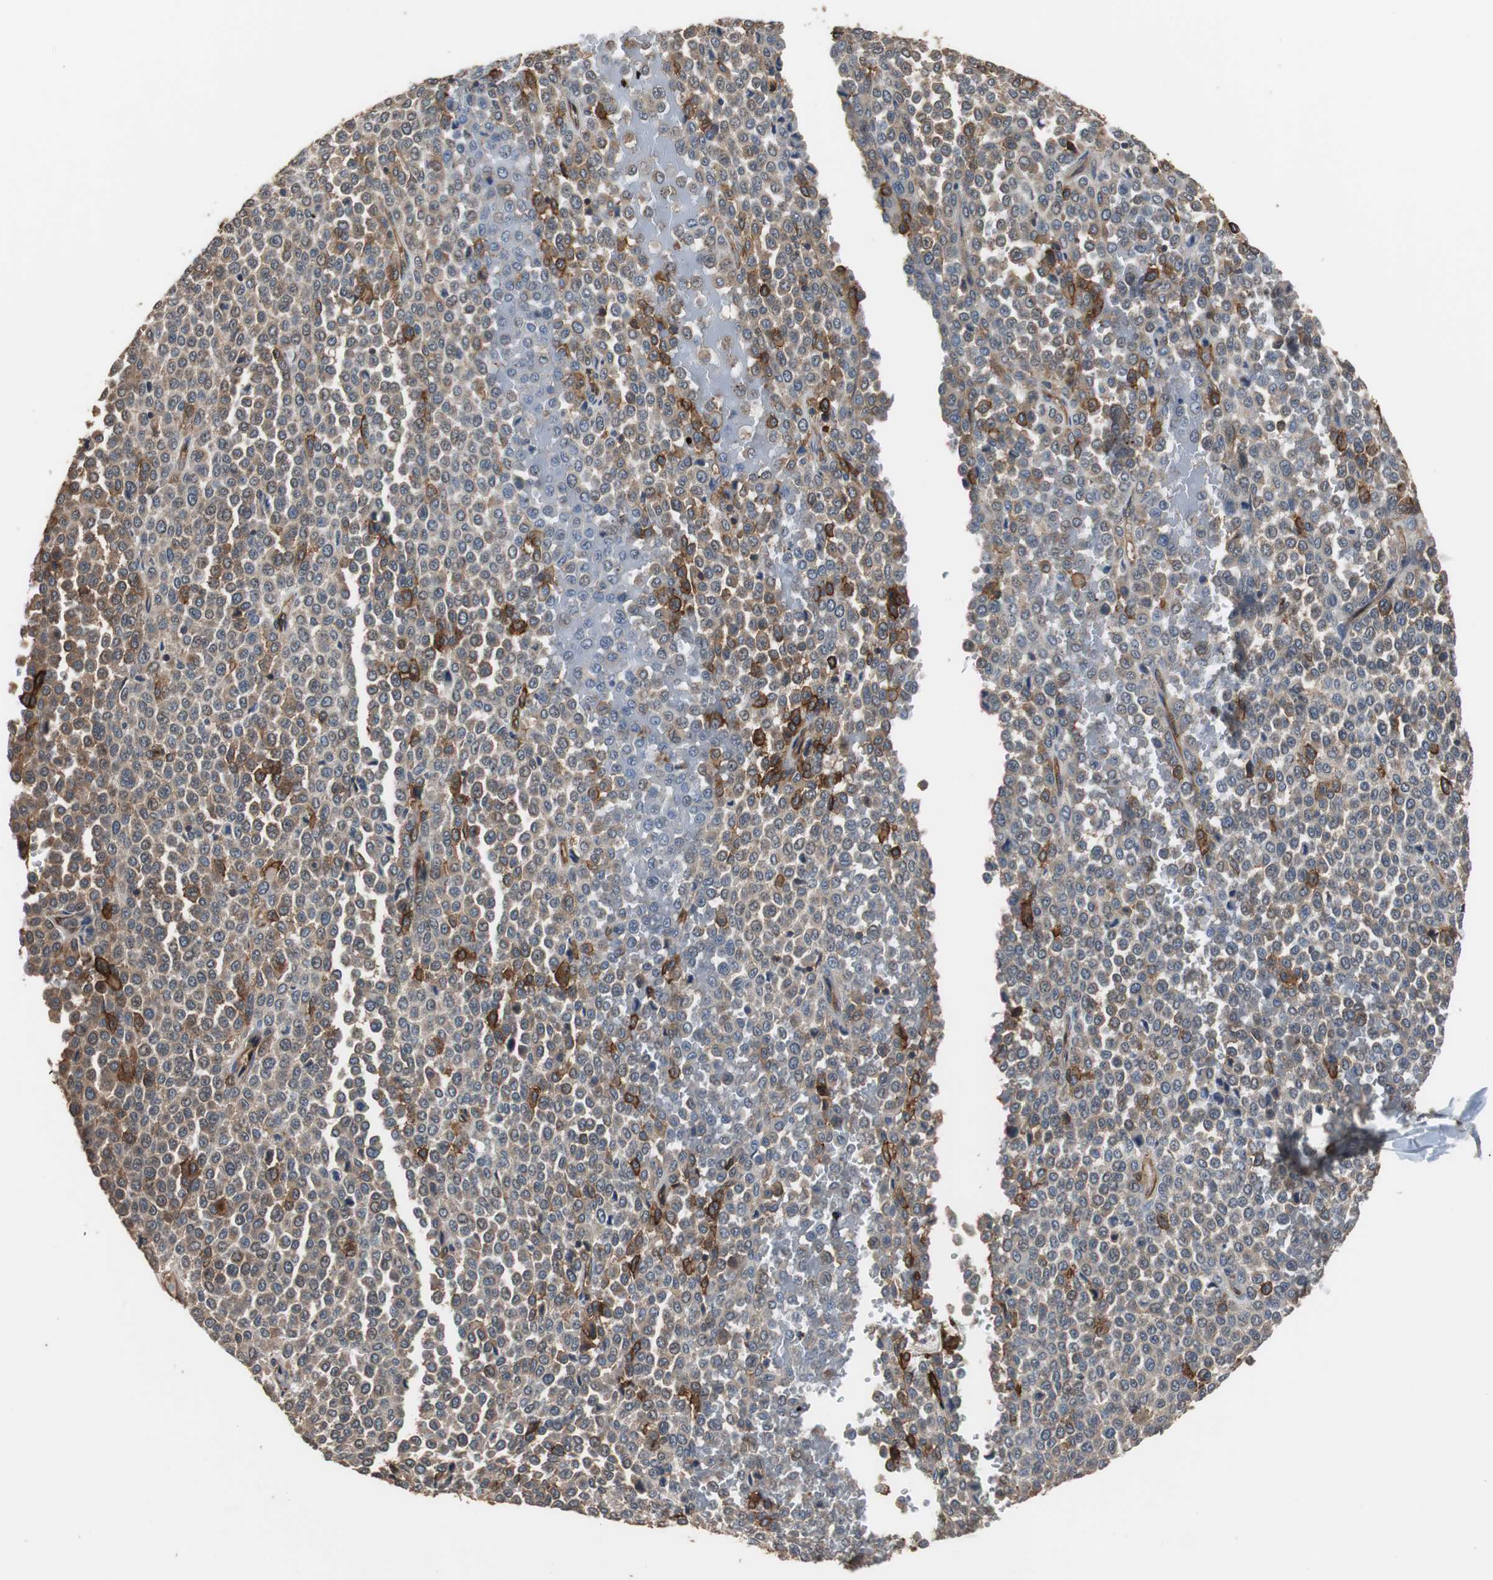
{"staining": {"intensity": "moderate", "quantity": "25%-75%", "location": "cytoplasmic/membranous"}, "tissue": "melanoma", "cell_type": "Tumor cells", "image_type": "cancer", "snomed": [{"axis": "morphology", "description": "Malignant melanoma, Metastatic site"}, {"axis": "topography", "description": "Pancreas"}], "caption": "IHC photomicrograph of human malignant melanoma (metastatic site) stained for a protein (brown), which demonstrates medium levels of moderate cytoplasmic/membranous expression in approximately 25%-75% of tumor cells.", "gene": "NDRG1", "patient": {"sex": "female", "age": 30}}